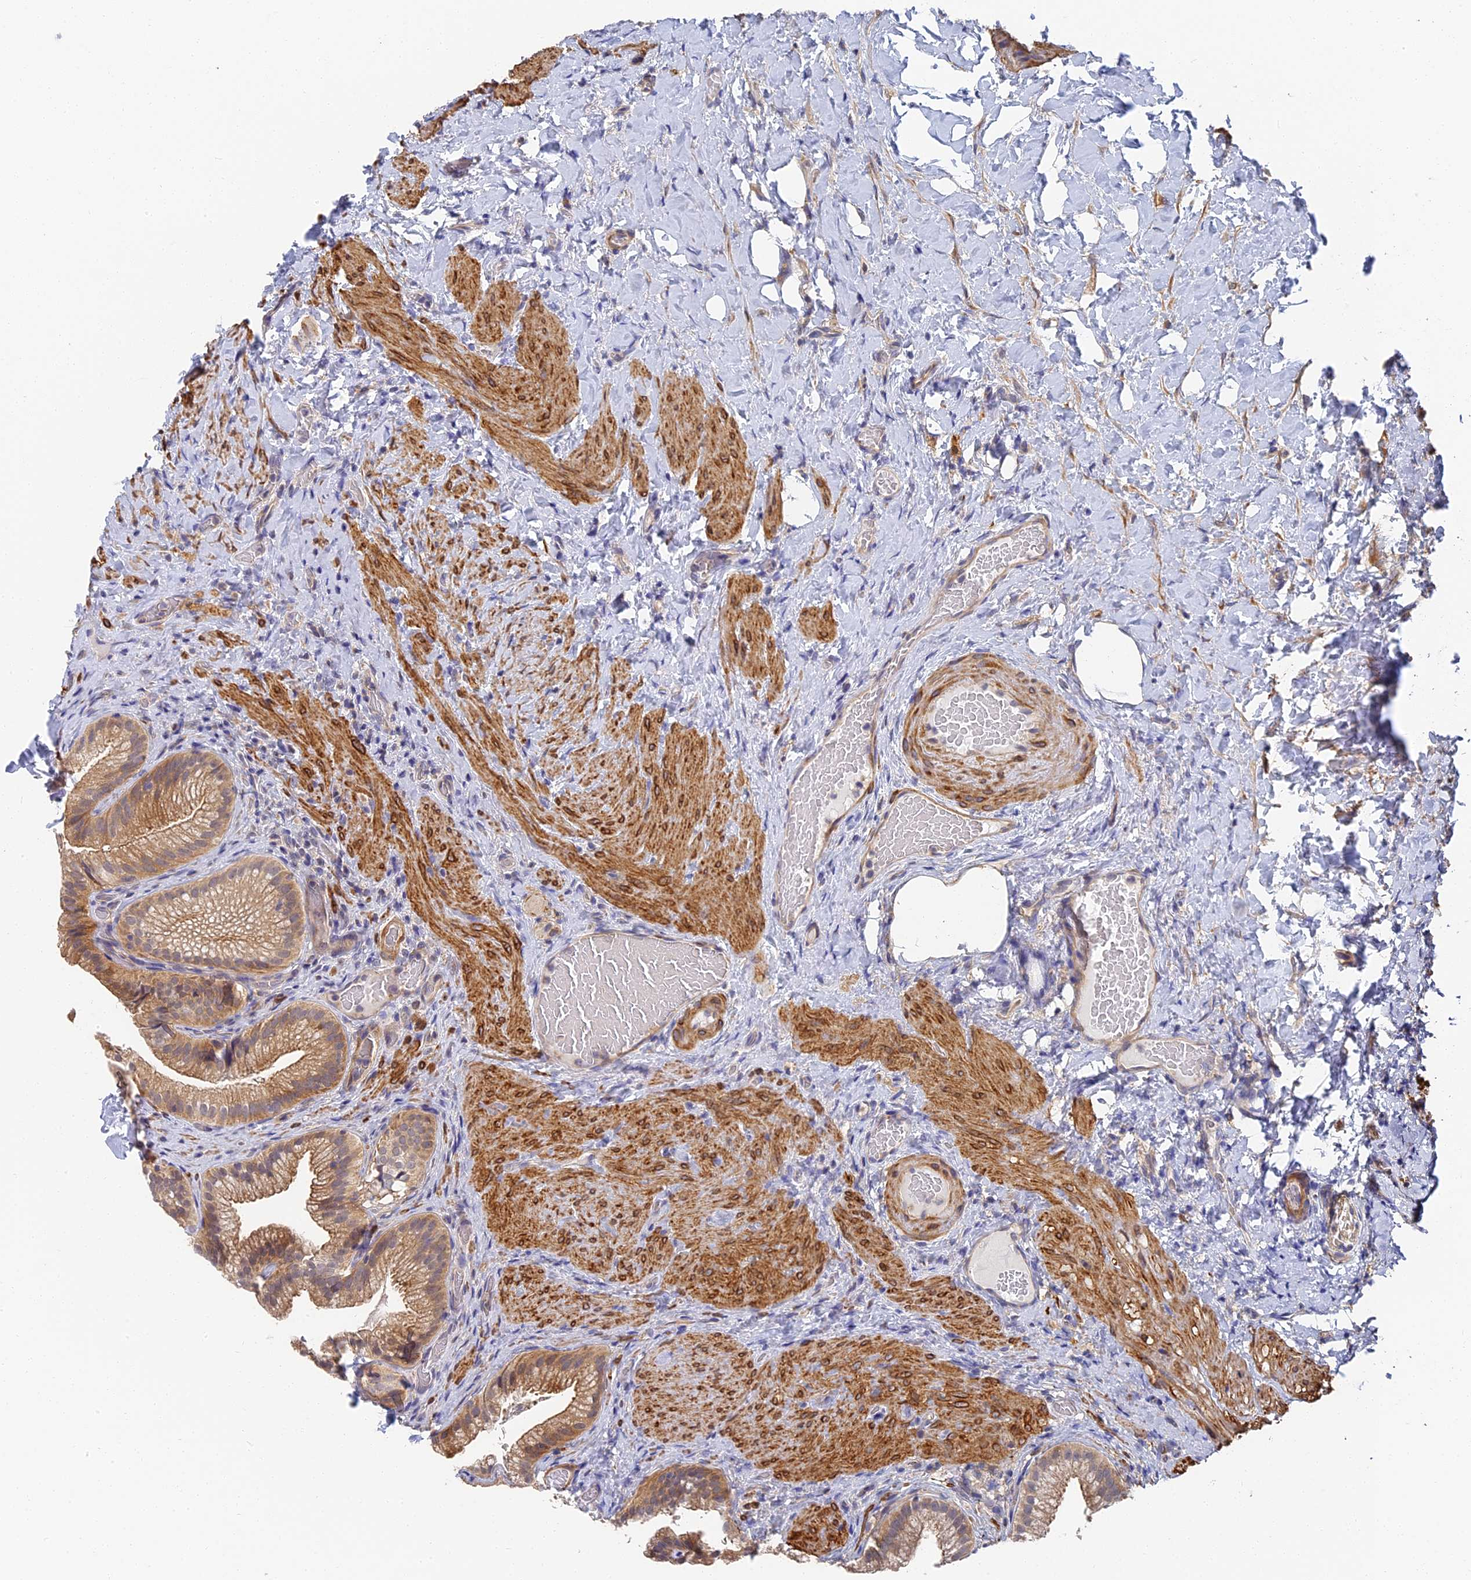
{"staining": {"intensity": "moderate", "quantity": ">75%", "location": "cytoplasmic/membranous,nuclear"}, "tissue": "gallbladder", "cell_type": "Glandular cells", "image_type": "normal", "snomed": [{"axis": "morphology", "description": "Normal tissue, NOS"}, {"axis": "morphology", "description": "Inflammation, NOS"}, {"axis": "topography", "description": "Gallbladder"}], "caption": "IHC histopathology image of unremarkable human gallbladder stained for a protein (brown), which demonstrates medium levels of moderate cytoplasmic/membranous,nuclear staining in approximately >75% of glandular cells.", "gene": "CCDC113", "patient": {"sex": "male", "age": 51}}